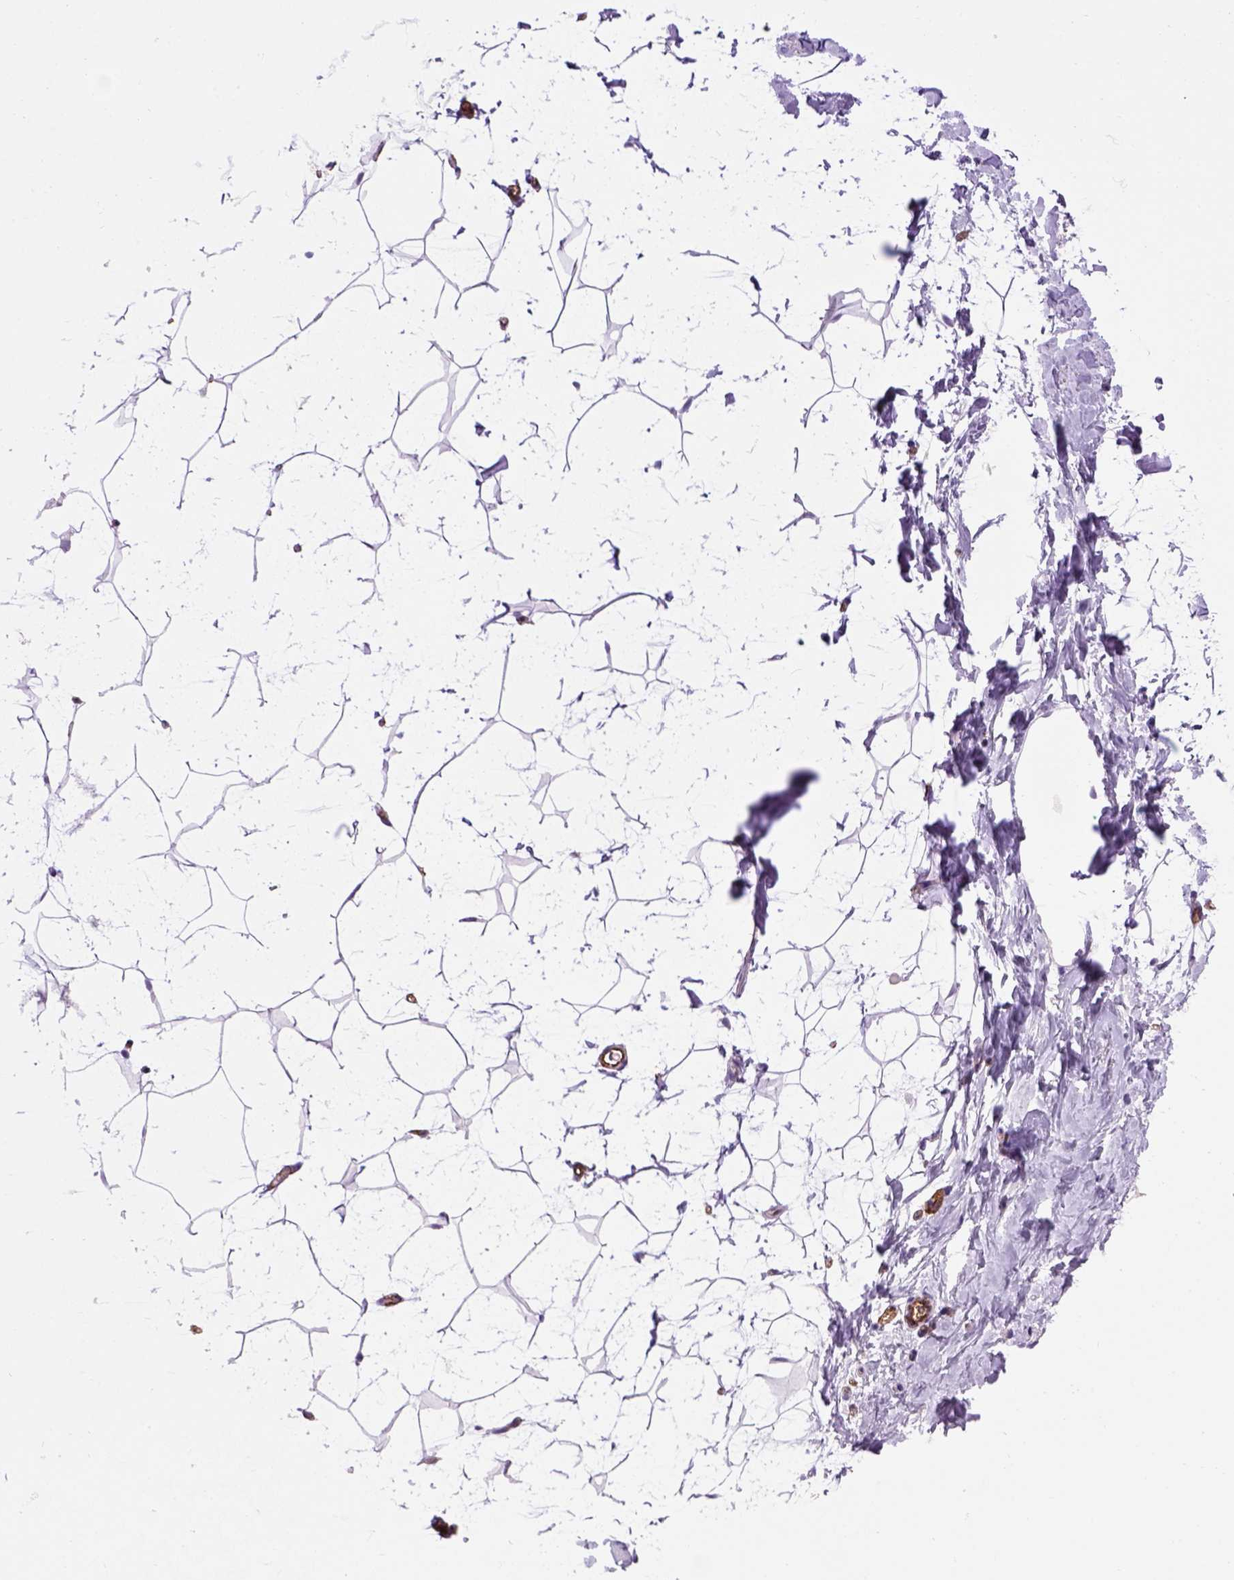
{"staining": {"intensity": "negative", "quantity": "none", "location": "none"}, "tissue": "breast", "cell_type": "Adipocytes", "image_type": "normal", "snomed": [{"axis": "morphology", "description": "Normal tissue, NOS"}, {"axis": "topography", "description": "Breast"}], "caption": "IHC image of unremarkable breast: human breast stained with DAB displays no significant protein positivity in adipocytes.", "gene": "VWF", "patient": {"sex": "female", "age": 32}}